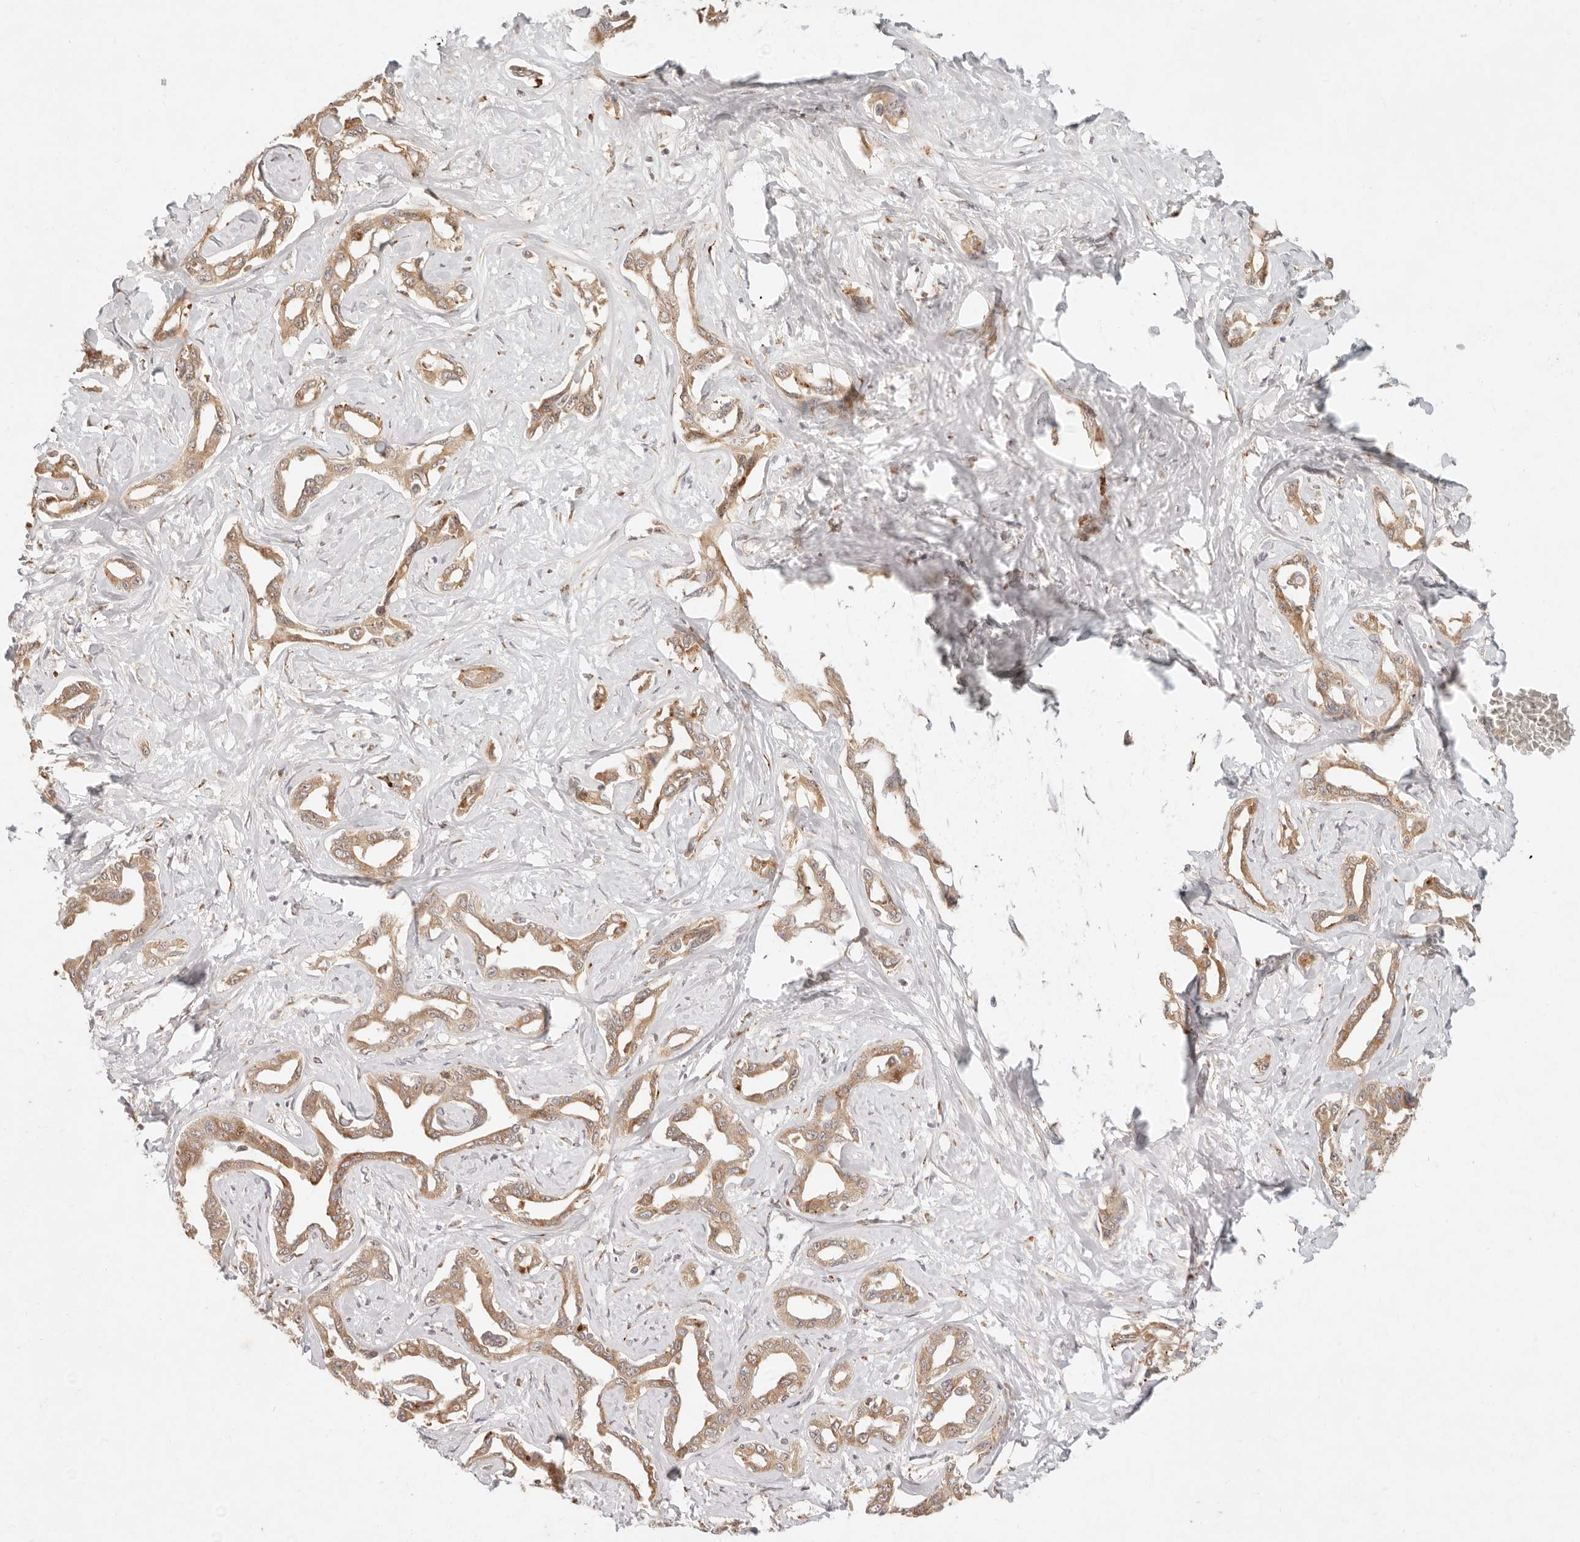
{"staining": {"intensity": "moderate", "quantity": ">75%", "location": "cytoplasmic/membranous"}, "tissue": "liver cancer", "cell_type": "Tumor cells", "image_type": "cancer", "snomed": [{"axis": "morphology", "description": "Cholangiocarcinoma"}, {"axis": "topography", "description": "Liver"}], "caption": "This image displays liver cancer (cholangiocarcinoma) stained with immunohistochemistry to label a protein in brown. The cytoplasmic/membranous of tumor cells show moderate positivity for the protein. Nuclei are counter-stained blue.", "gene": "C1orf127", "patient": {"sex": "male", "age": 59}}